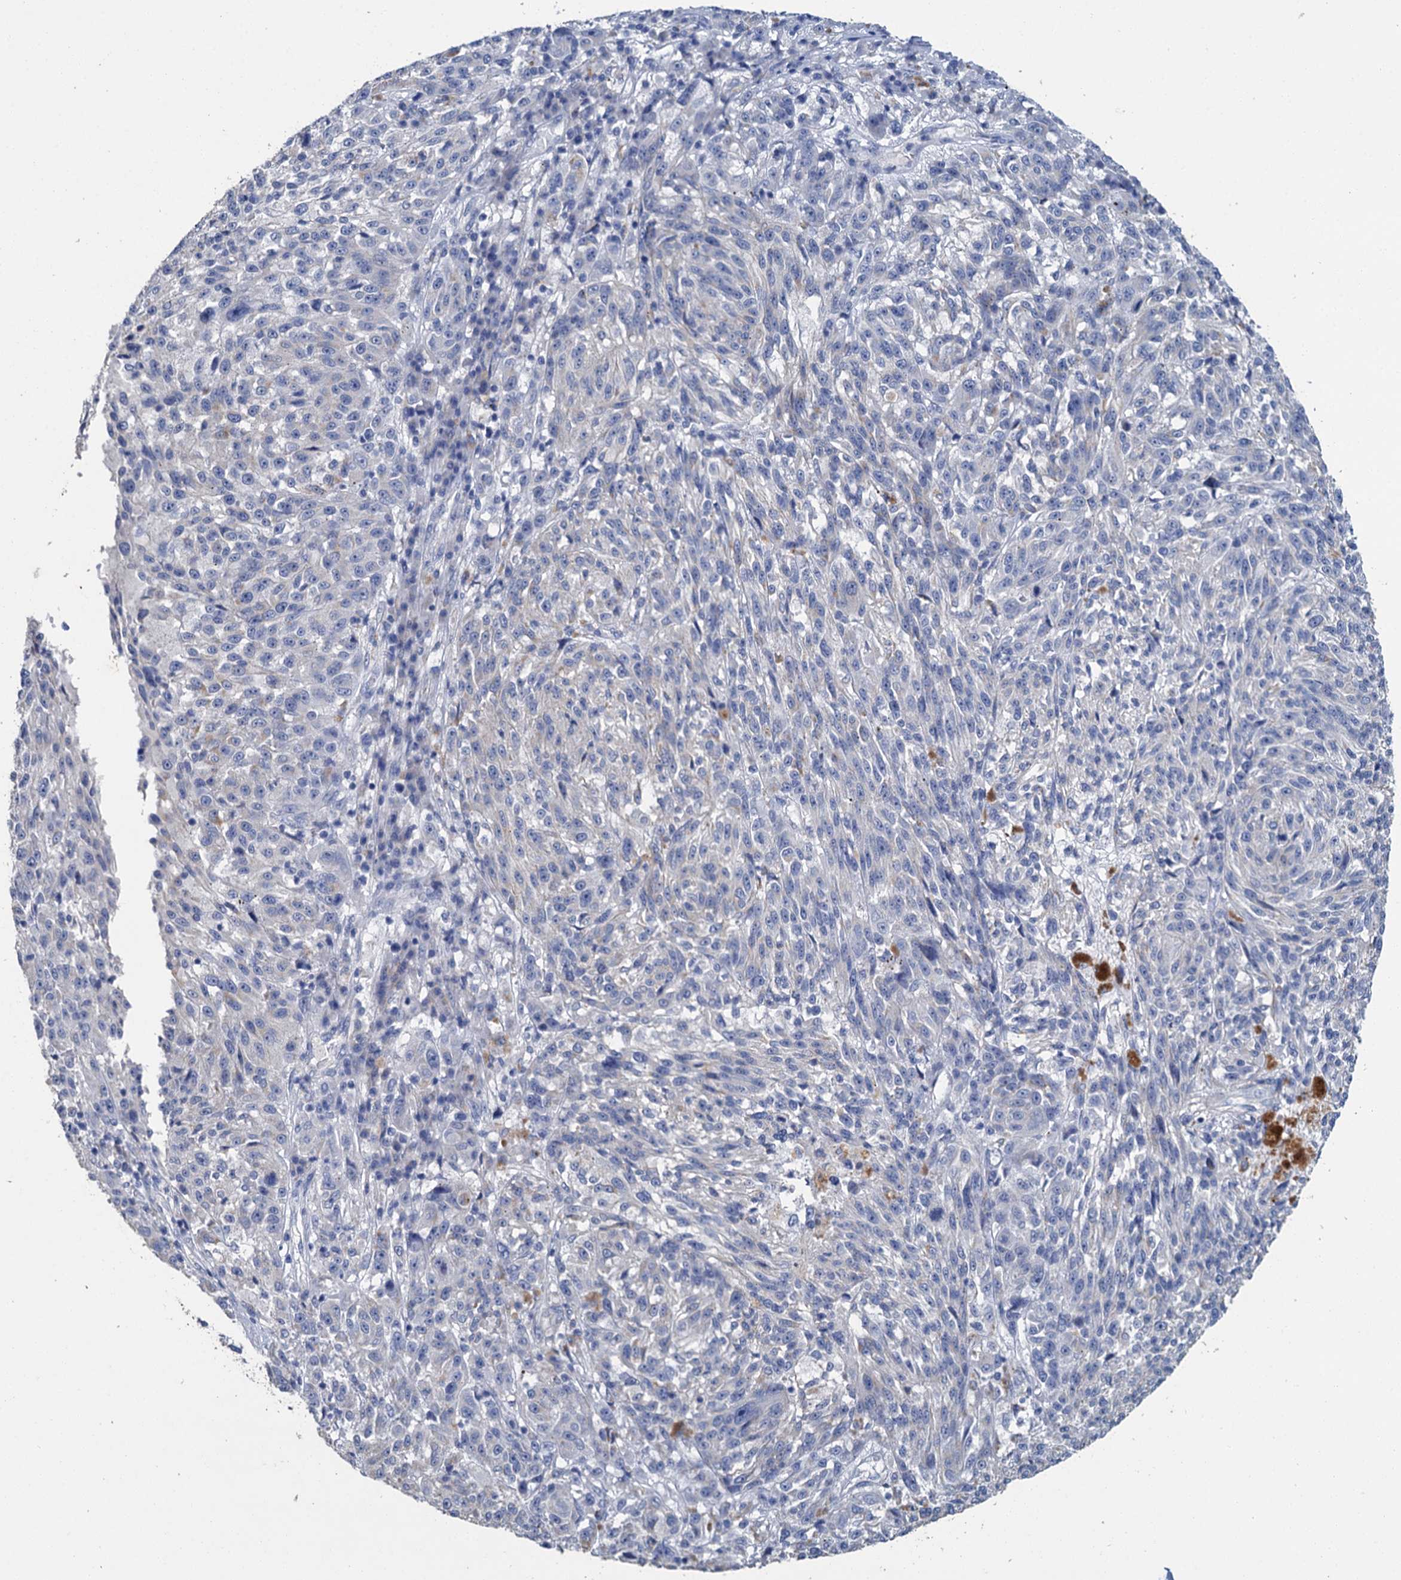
{"staining": {"intensity": "negative", "quantity": "none", "location": "none"}, "tissue": "melanoma", "cell_type": "Tumor cells", "image_type": "cancer", "snomed": [{"axis": "morphology", "description": "Malignant melanoma, NOS"}, {"axis": "topography", "description": "Skin"}], "caption": "Immunohistochemistry image of human melanoma stained for a protein (brown), which demonstrates no staining in tumor cells.", "gene": "SNCB", "patient": {"sex": "male", "age": 53}}